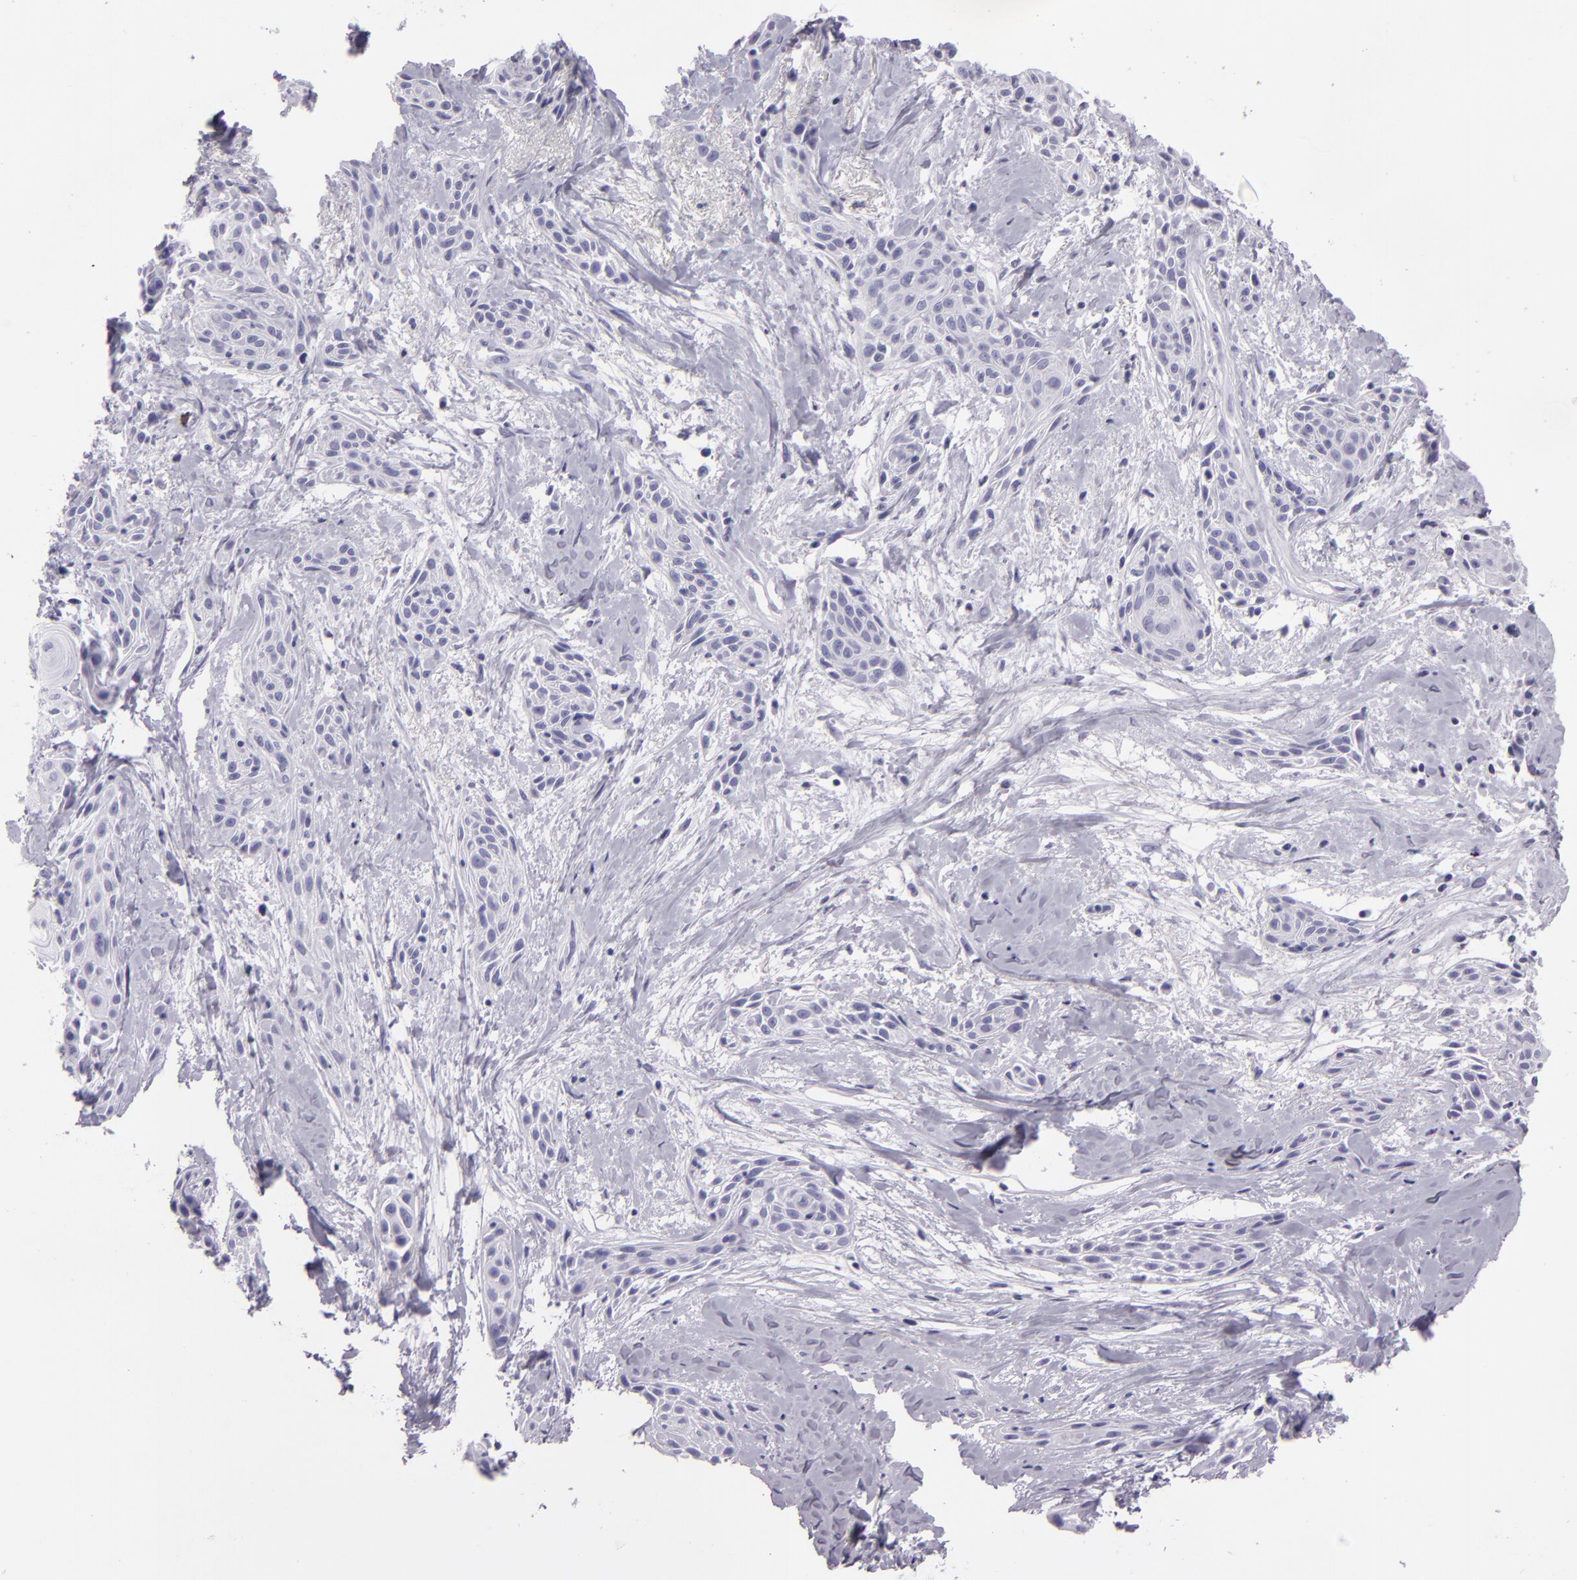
{"staining": {"intensity": "negative", "quantity": "none", "location": "none"}, "tissue": "skin cancer", "cell_type": "Tumor cells", "image_type": "cancer", "snomed": [{"axis": "morphology", "description": "Squamous cell carcinoma, NOS"}, {"axis": "topography", "description": "Skin"}, {"axis": "topography", "description": "Anal"}], "caption": "Squamous cell carcinoma (skin) was stained to show a protein in brown. There is no significant expression in tumor cells. The staining was performed using DAB to visualize the protein expression in brown, while the nuclei were stained in blue with hematoxylin (Magnification: 20x).", "gene": "CR2", "patient": {"sex": "male", "age": 64}}